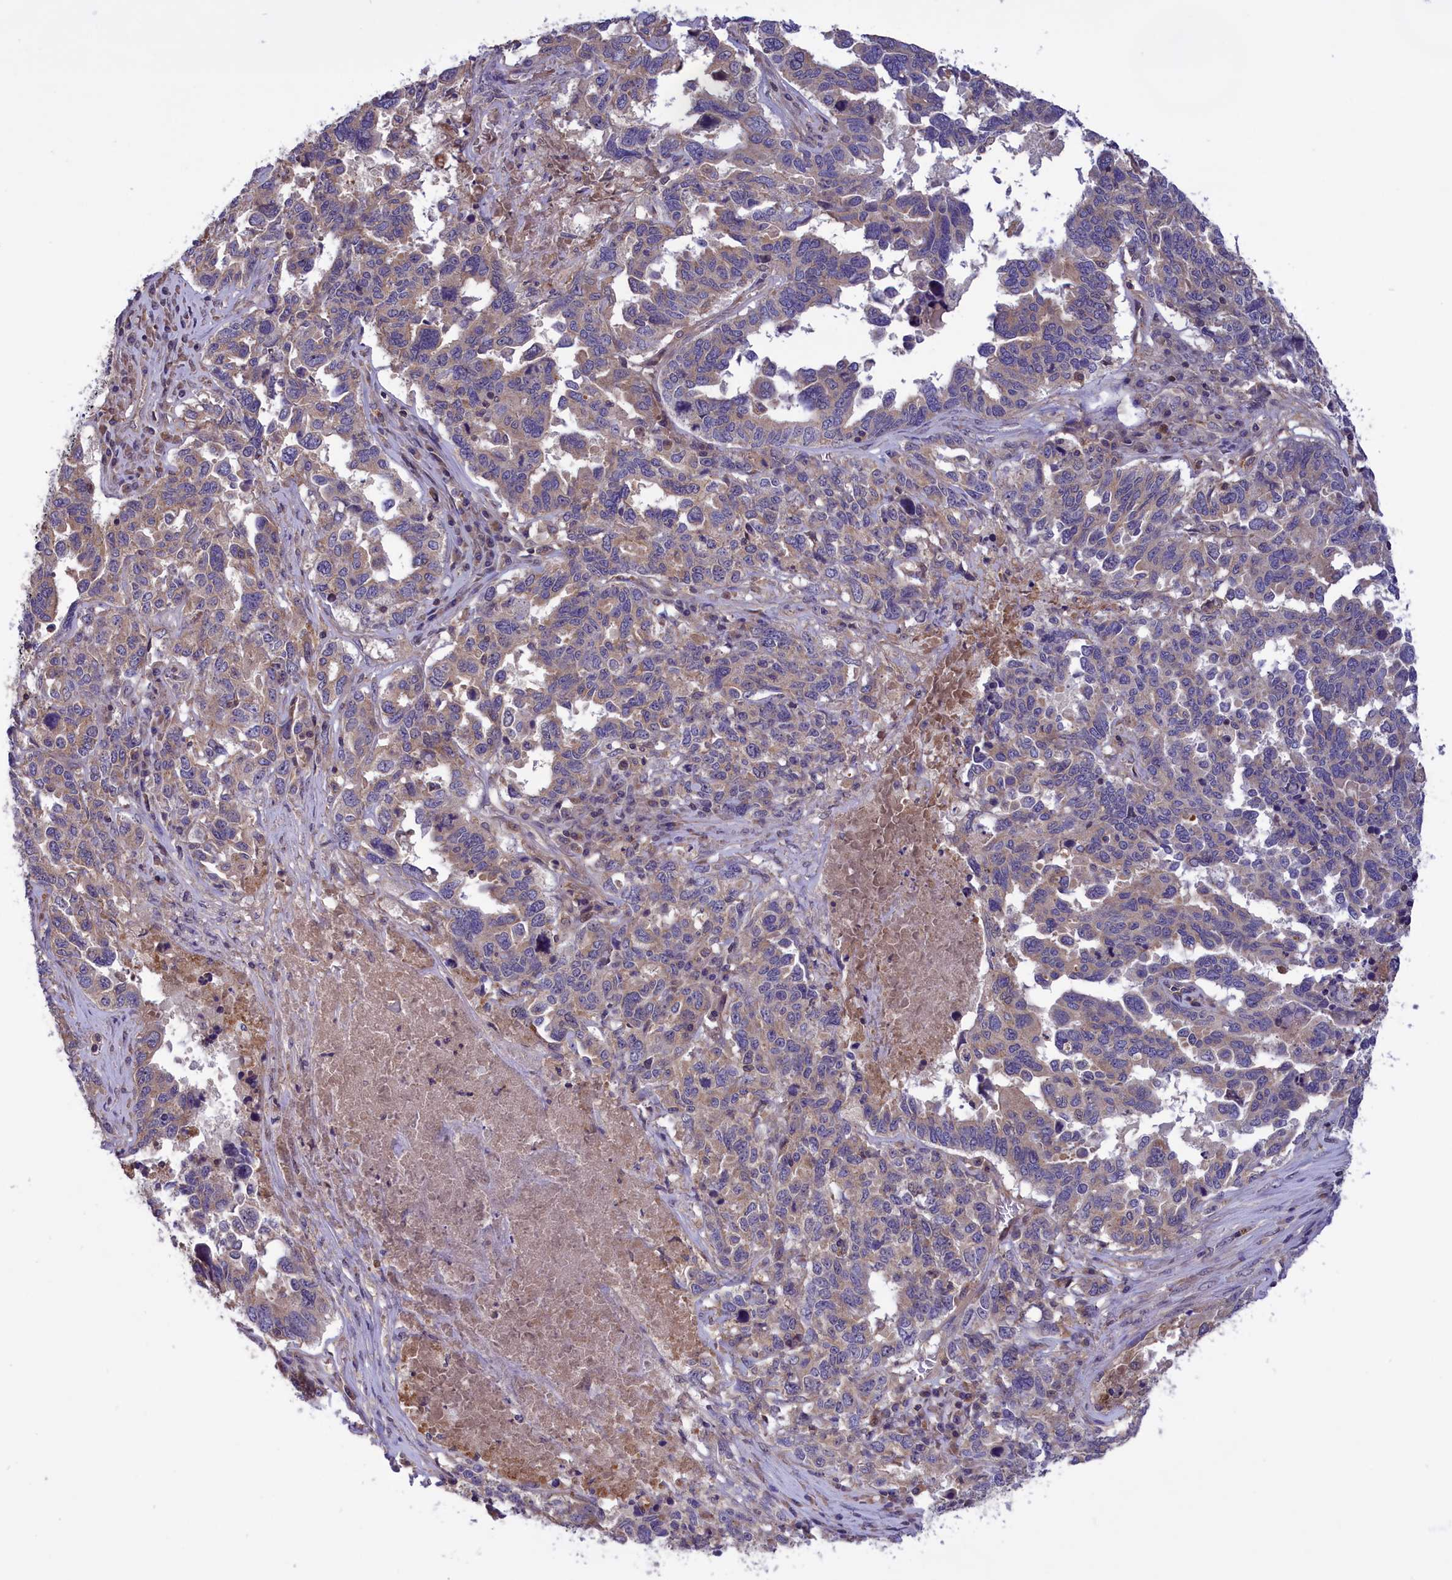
{"staining": {"intensity": "weak", "quantity": ">75%", "location": "cytoplasmic/membranous"}, "tissue": "ovarian cancer", "cell_type": "Tumor cells", "image_type": "cancer", "snomed": [{"axis": "morphology", "description": "Carcinoma, endometroid"}, {"axis": "topography", "description": "Ovary"}], "caption": "Ovarian cancer stained with a protein marker demonstrates weak staining in tumor cells.", "gene": "AMDHD2", "patient": {"sex": "female", "age": 62}}